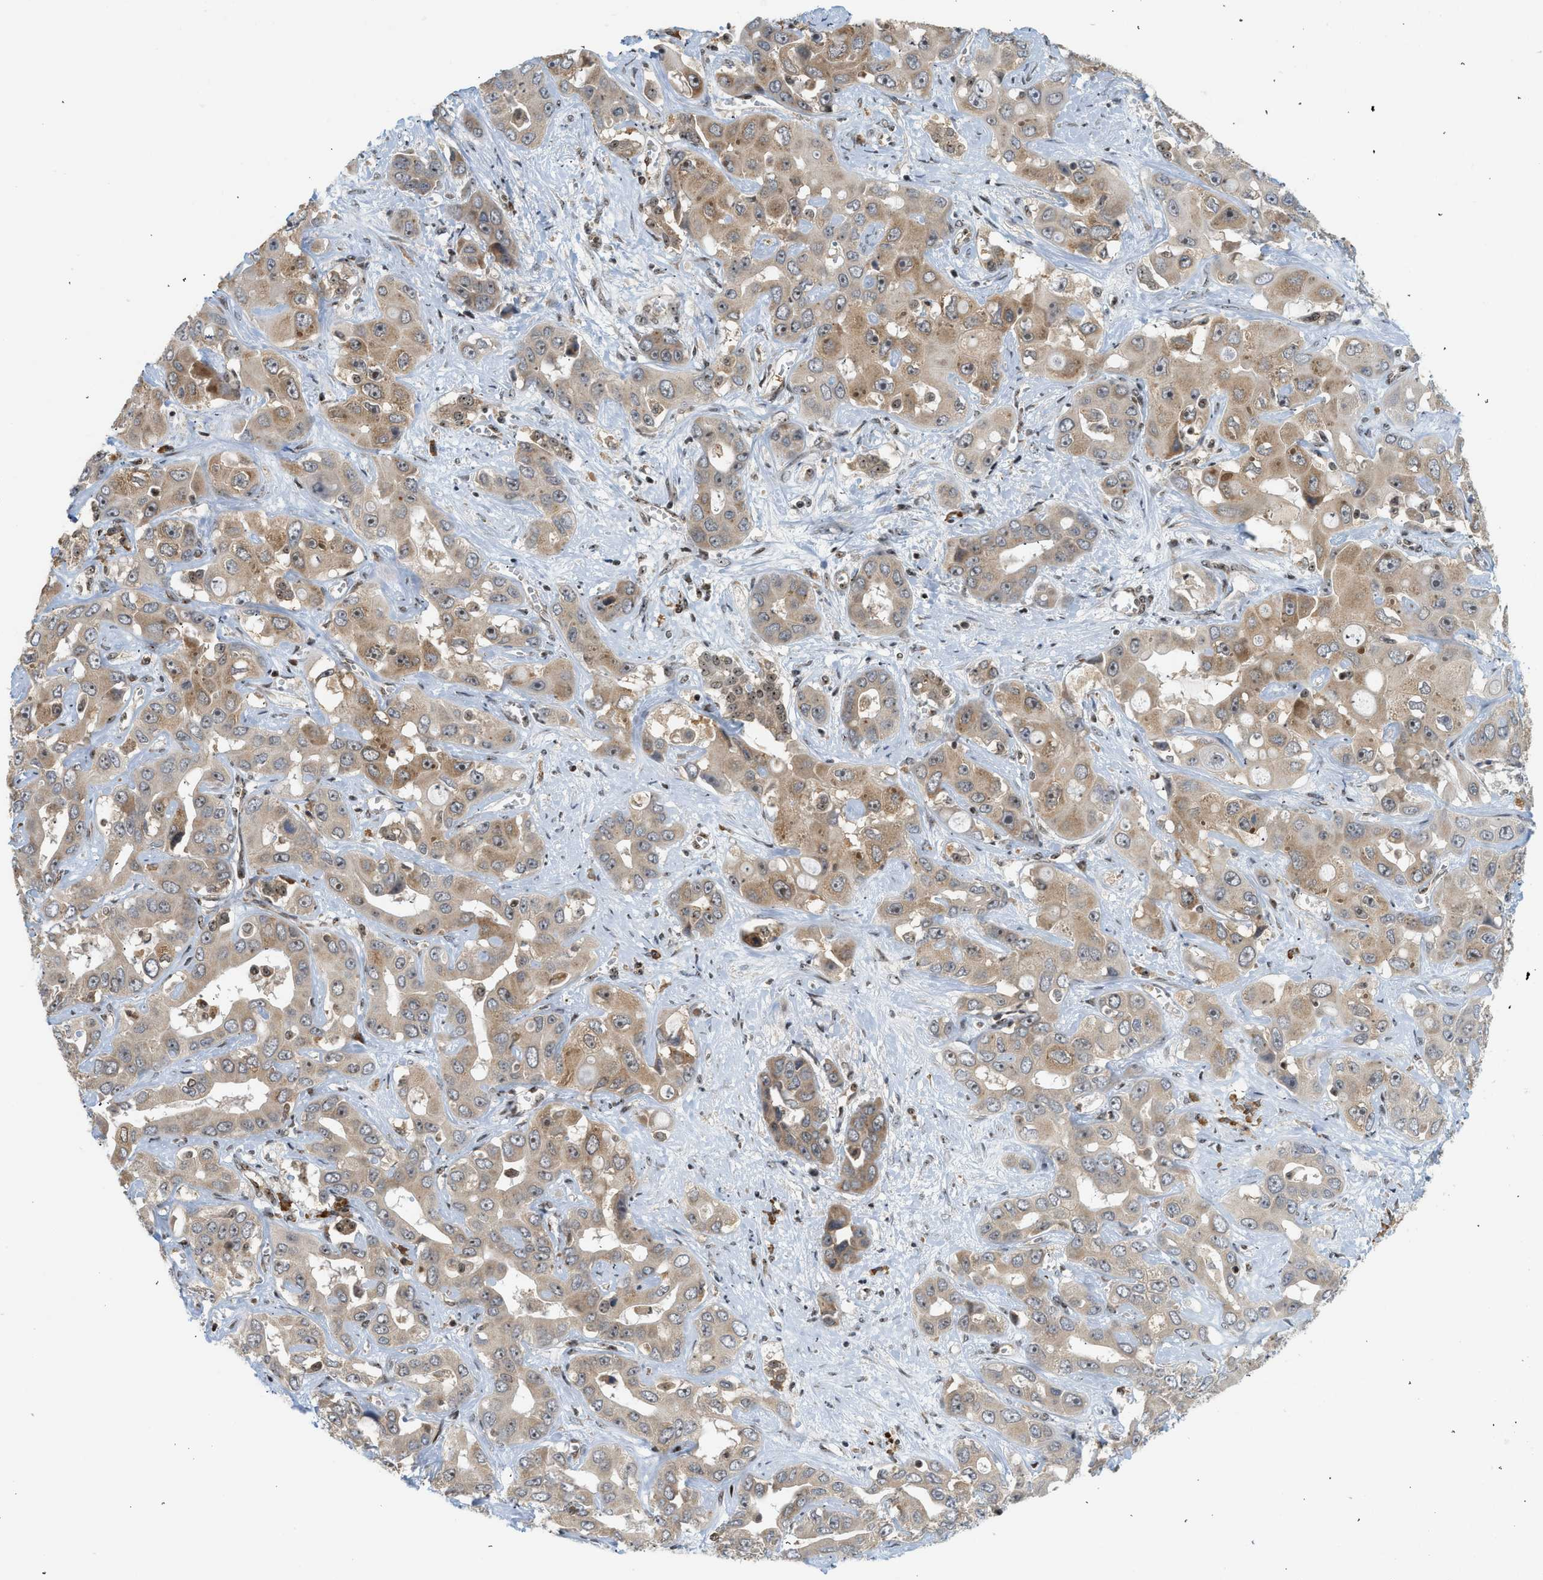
{"staining": {"intensity": "weak", "quantity": ">75%", "location": "cytoplasmic/membranous"}, "tissue": "liver cancer", "cell_type": "Tumor cells", "image_type": "cancer", "snomed": [{"axis": "morphology", "description": "Cholangiocarcinoma"}, {"axis": "topography", "description": "Liver"}], "caption": "Human cholangiocarcinoma (liver) stained with a brown dye exhibits weak cytoplasmic/membranous positive expression in about >75% of tumor cells.", "gene": "ZNF22", "patient": {"sex": "female", "age": 52}}